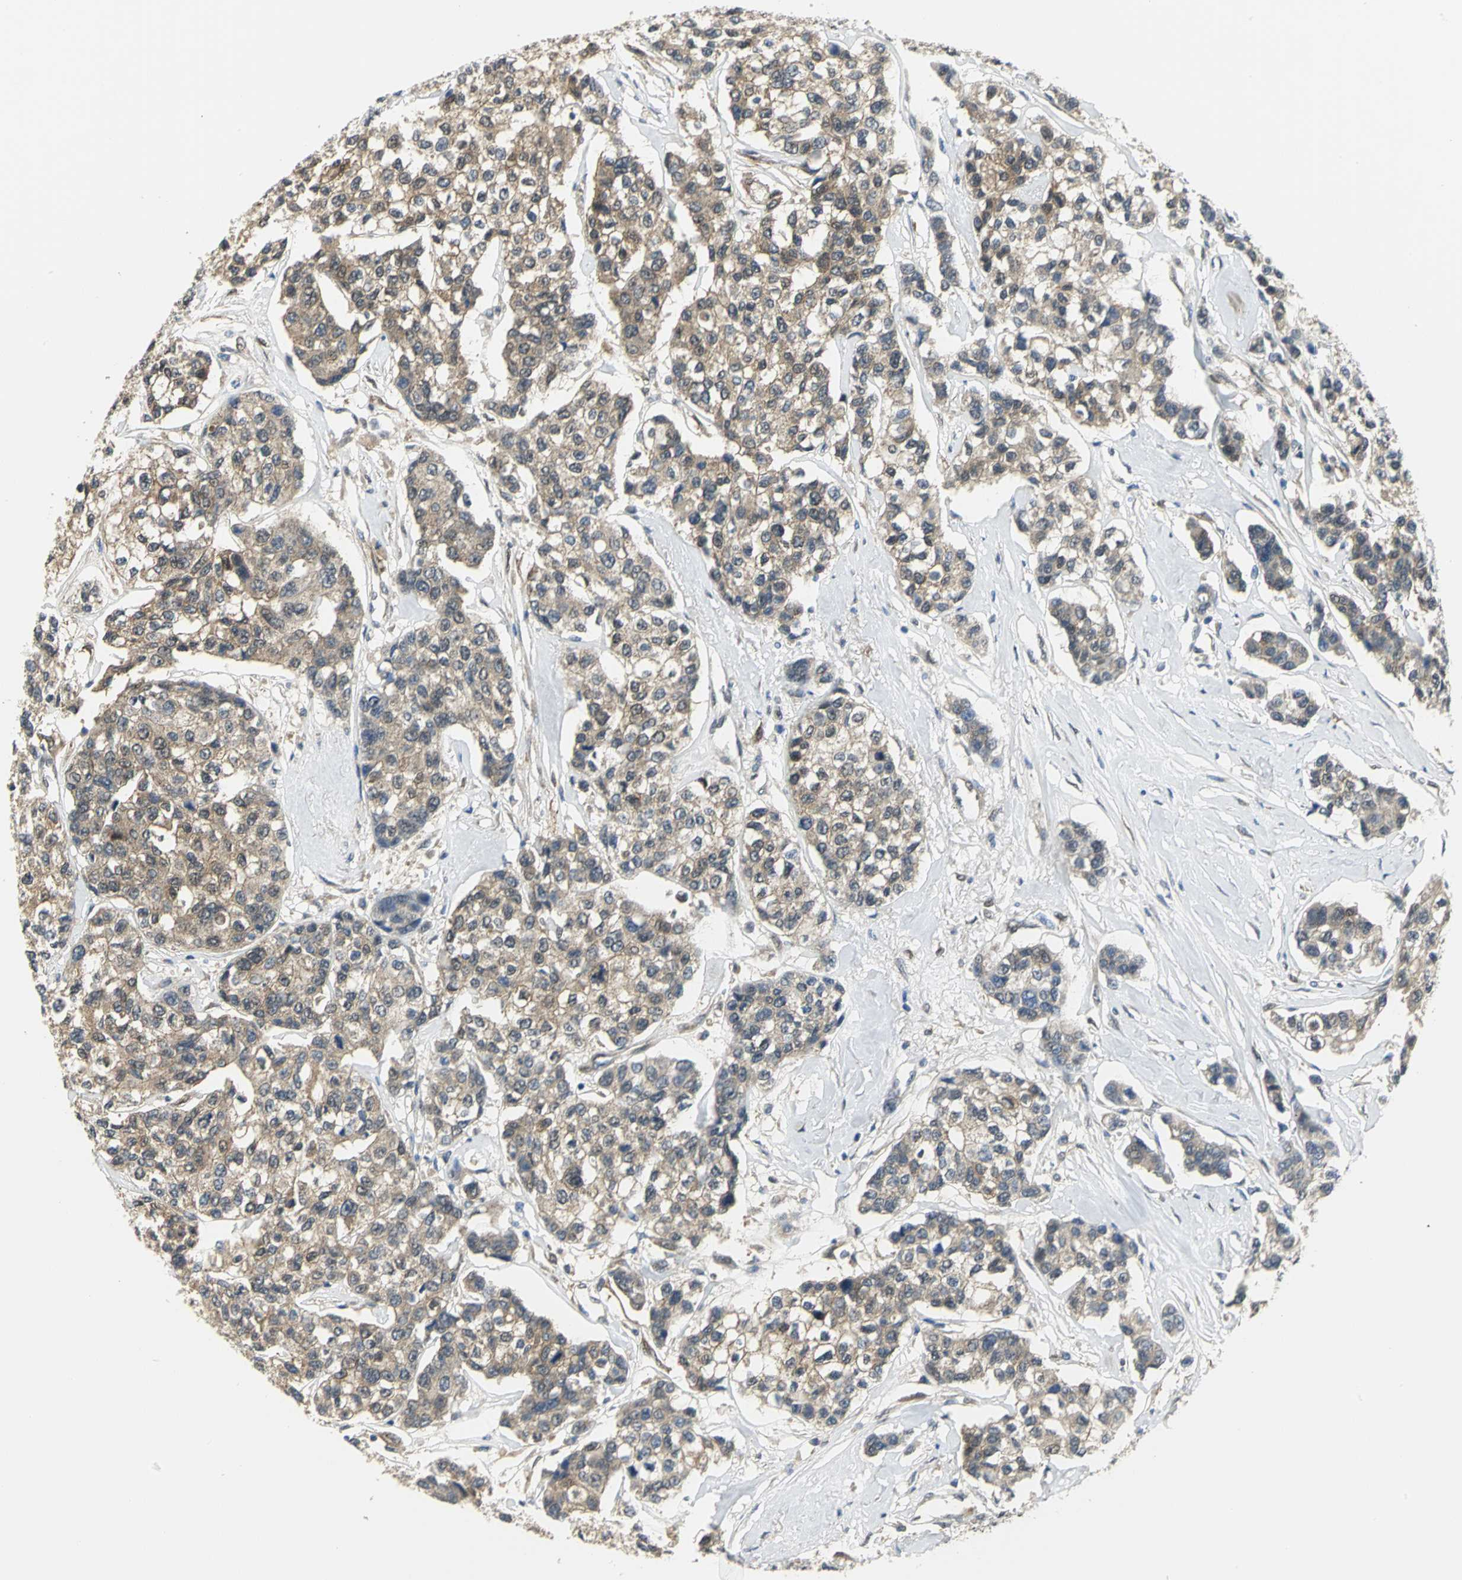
{"staining": {"intensity": "weak", "quantity": ">75%", "location": "cytoplasmic/membranous"}, "tissue": "breast cancer", "cell_type": "Tumor cells", "image_type": "cancer", "snomed": [{"axis": "morphology", "description": "Duct carcinoma"}, {"axis": "topography", "description": "Breast"}], "caption": "Protein analysis of intraductal carcinoma (breast) tissue reveals weak cytoplasmic/membranous staining in about >75% of tumor cells.", "gene": "PGM3", "patient": {"sex": "female", "age": 51}}